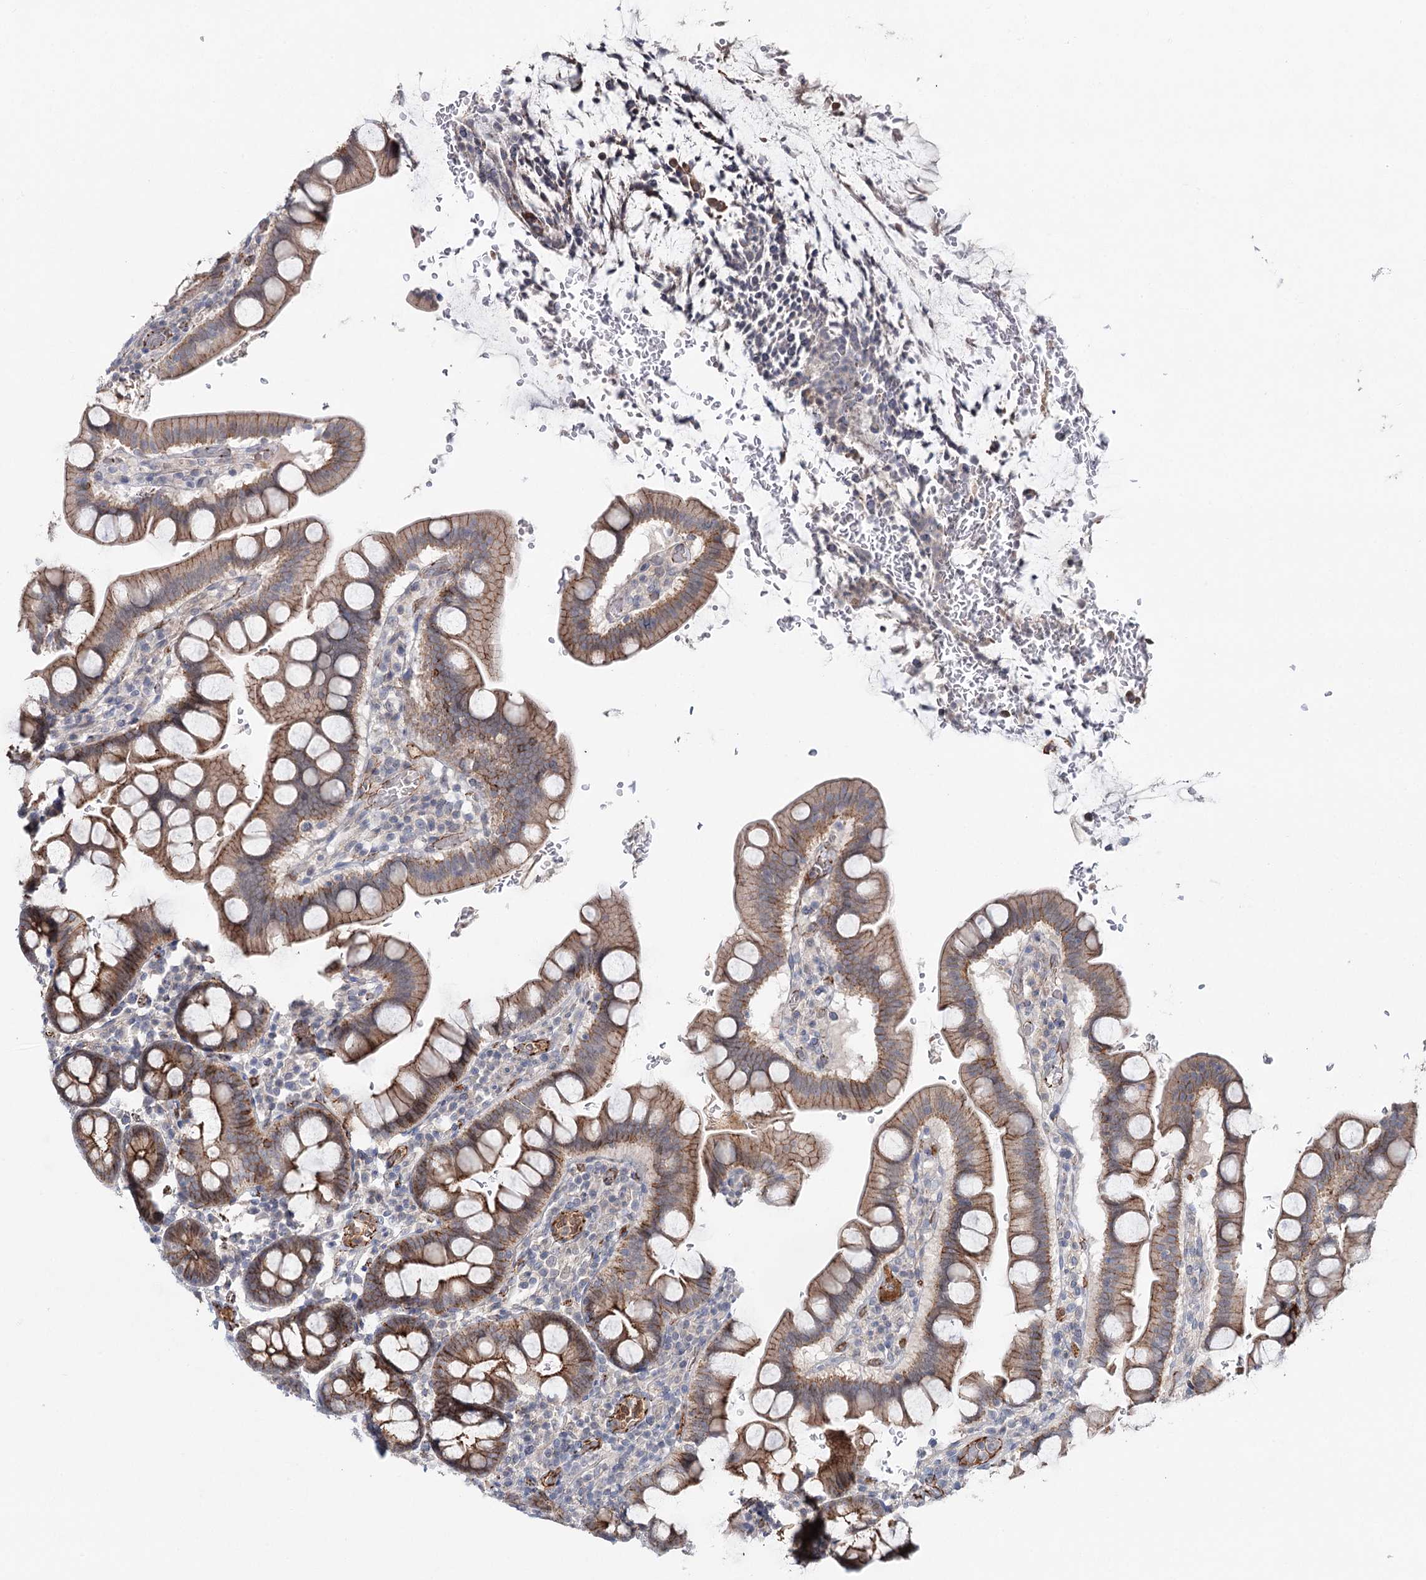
{"staining": {"intensity": "moderate", "quantity": "25%-75%", "location": "cytoplasmic/membranous"}, "tissue": "small intestine", "cell_type": "Glandular cells", "image_type": "normal", "snomed": [{"axis": "morphology", "description": "Normal tissue, NOS"}, {"axis": "topography", "description": "Stomach, upper"}, {"axis": "topography", "description": "Stomach, lower"}, {"axis": "topography", "description": "Small intestine"}], "caption": "IHC (DAB (3,3'-diaminobenzidine)) staining of benign human small intestine reveals moderate cytoplasmic/membranous protein staining in approximately 25%-75% of glandular cells.", "gene": "PKP4", "patient": {"sex": "male", "age": 68}}